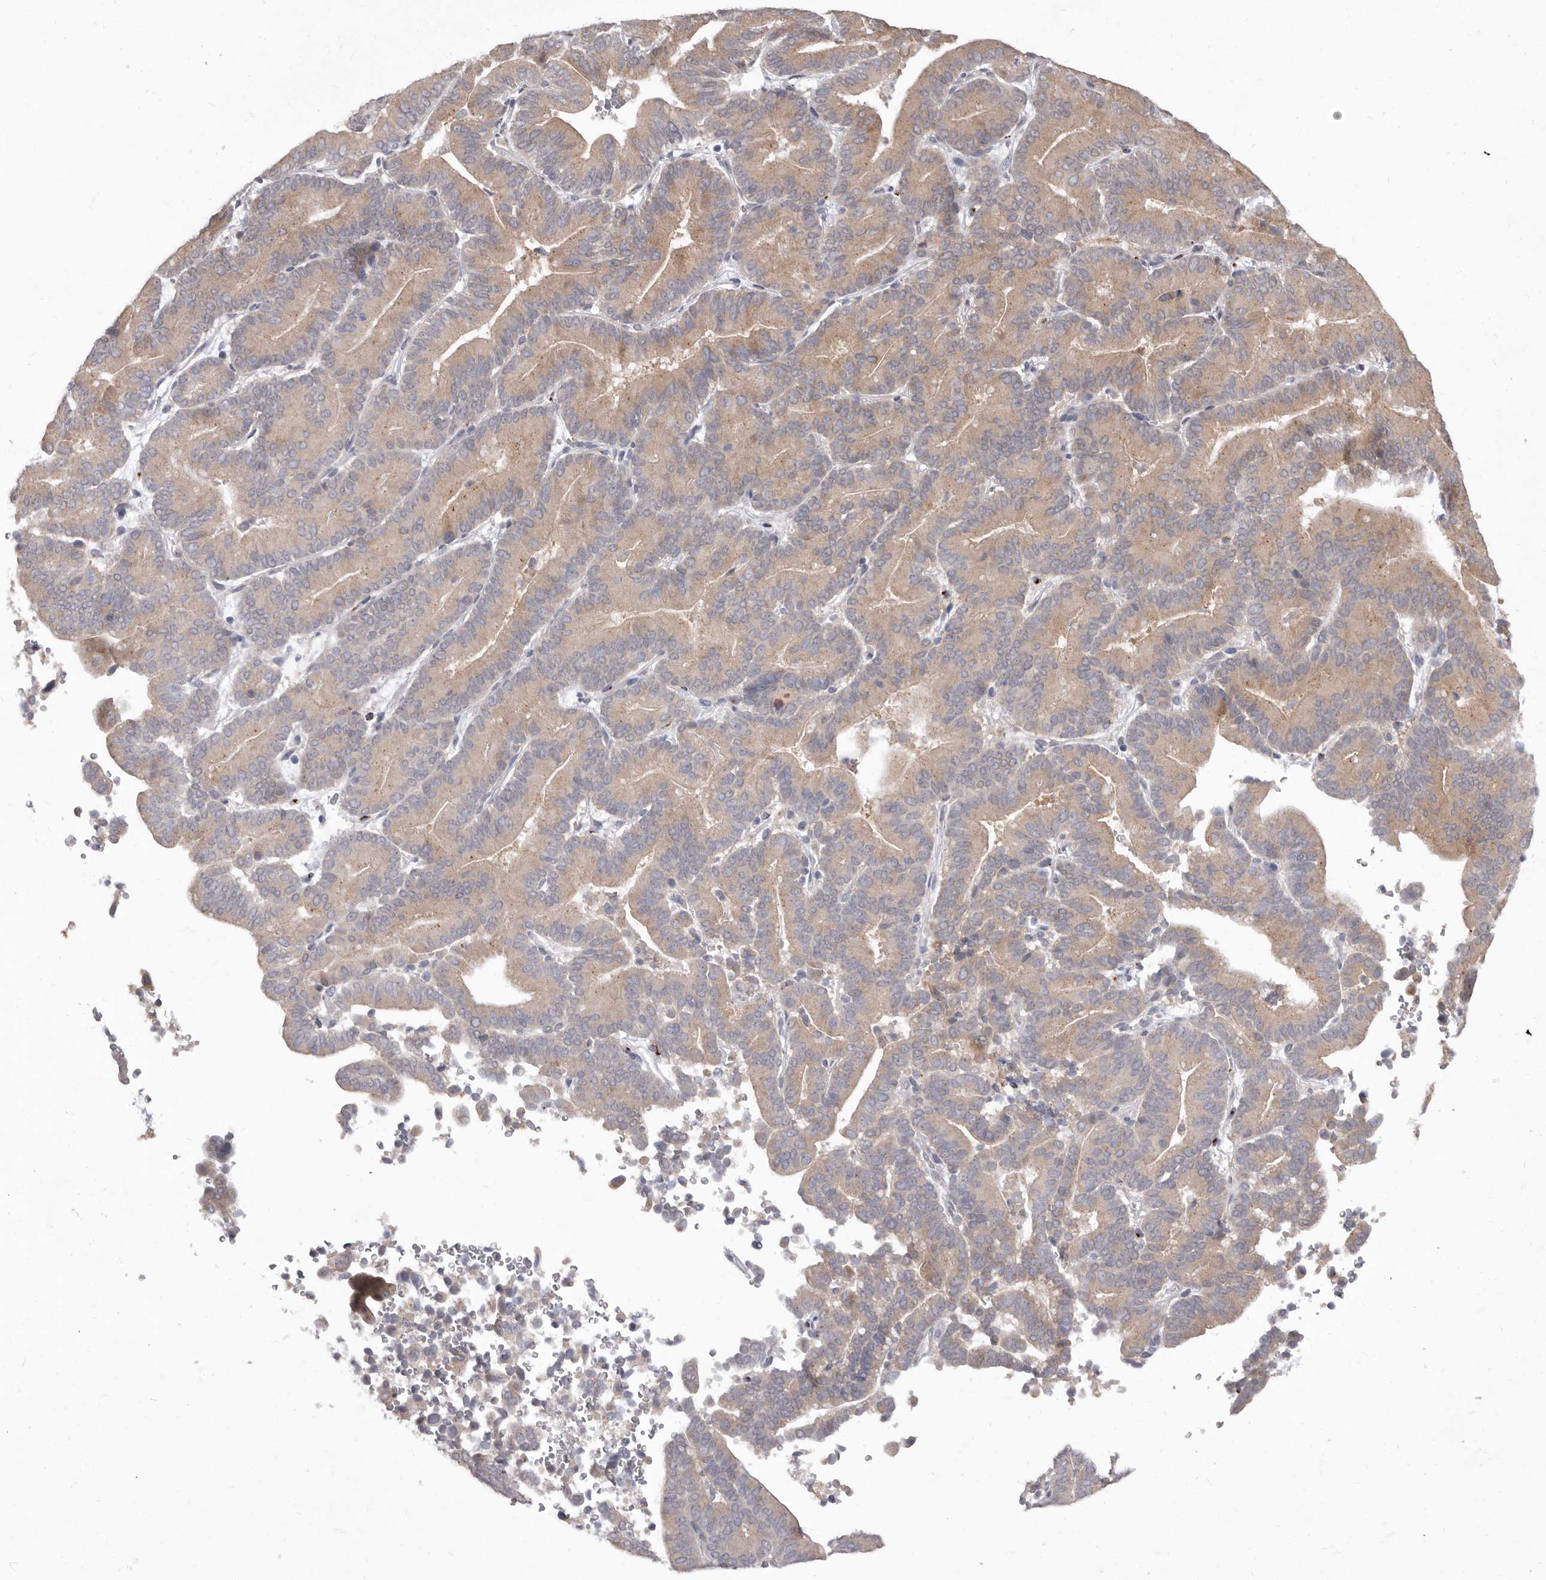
{"staining": {"intensity": "moderate", "quantity": ">75%", "location": "cytoplasmic/membranous"}, "tissue": "liver cancer", "cell_type": "Tumor cells", "image_type": "cancer", "snomed": [{"axis": "morphology", "description": "Cholangiocarcinoma"}, {"axis": "topography", "description": "Liver"}], "caption": "Protein expression by immunohistochemistry (IHC) displays moderate cytoplasmic/membranous expression in approximately >75% of tumor cells in liver cancer. The staining is performed using DAB (3,3'-diaminobenzidine) brown chromogen to label protein expression. The nuclei are counter-stained blue using hematoxylin.", "gene": "P2RX6", "patient": {"sex": "female", "age": 75}}